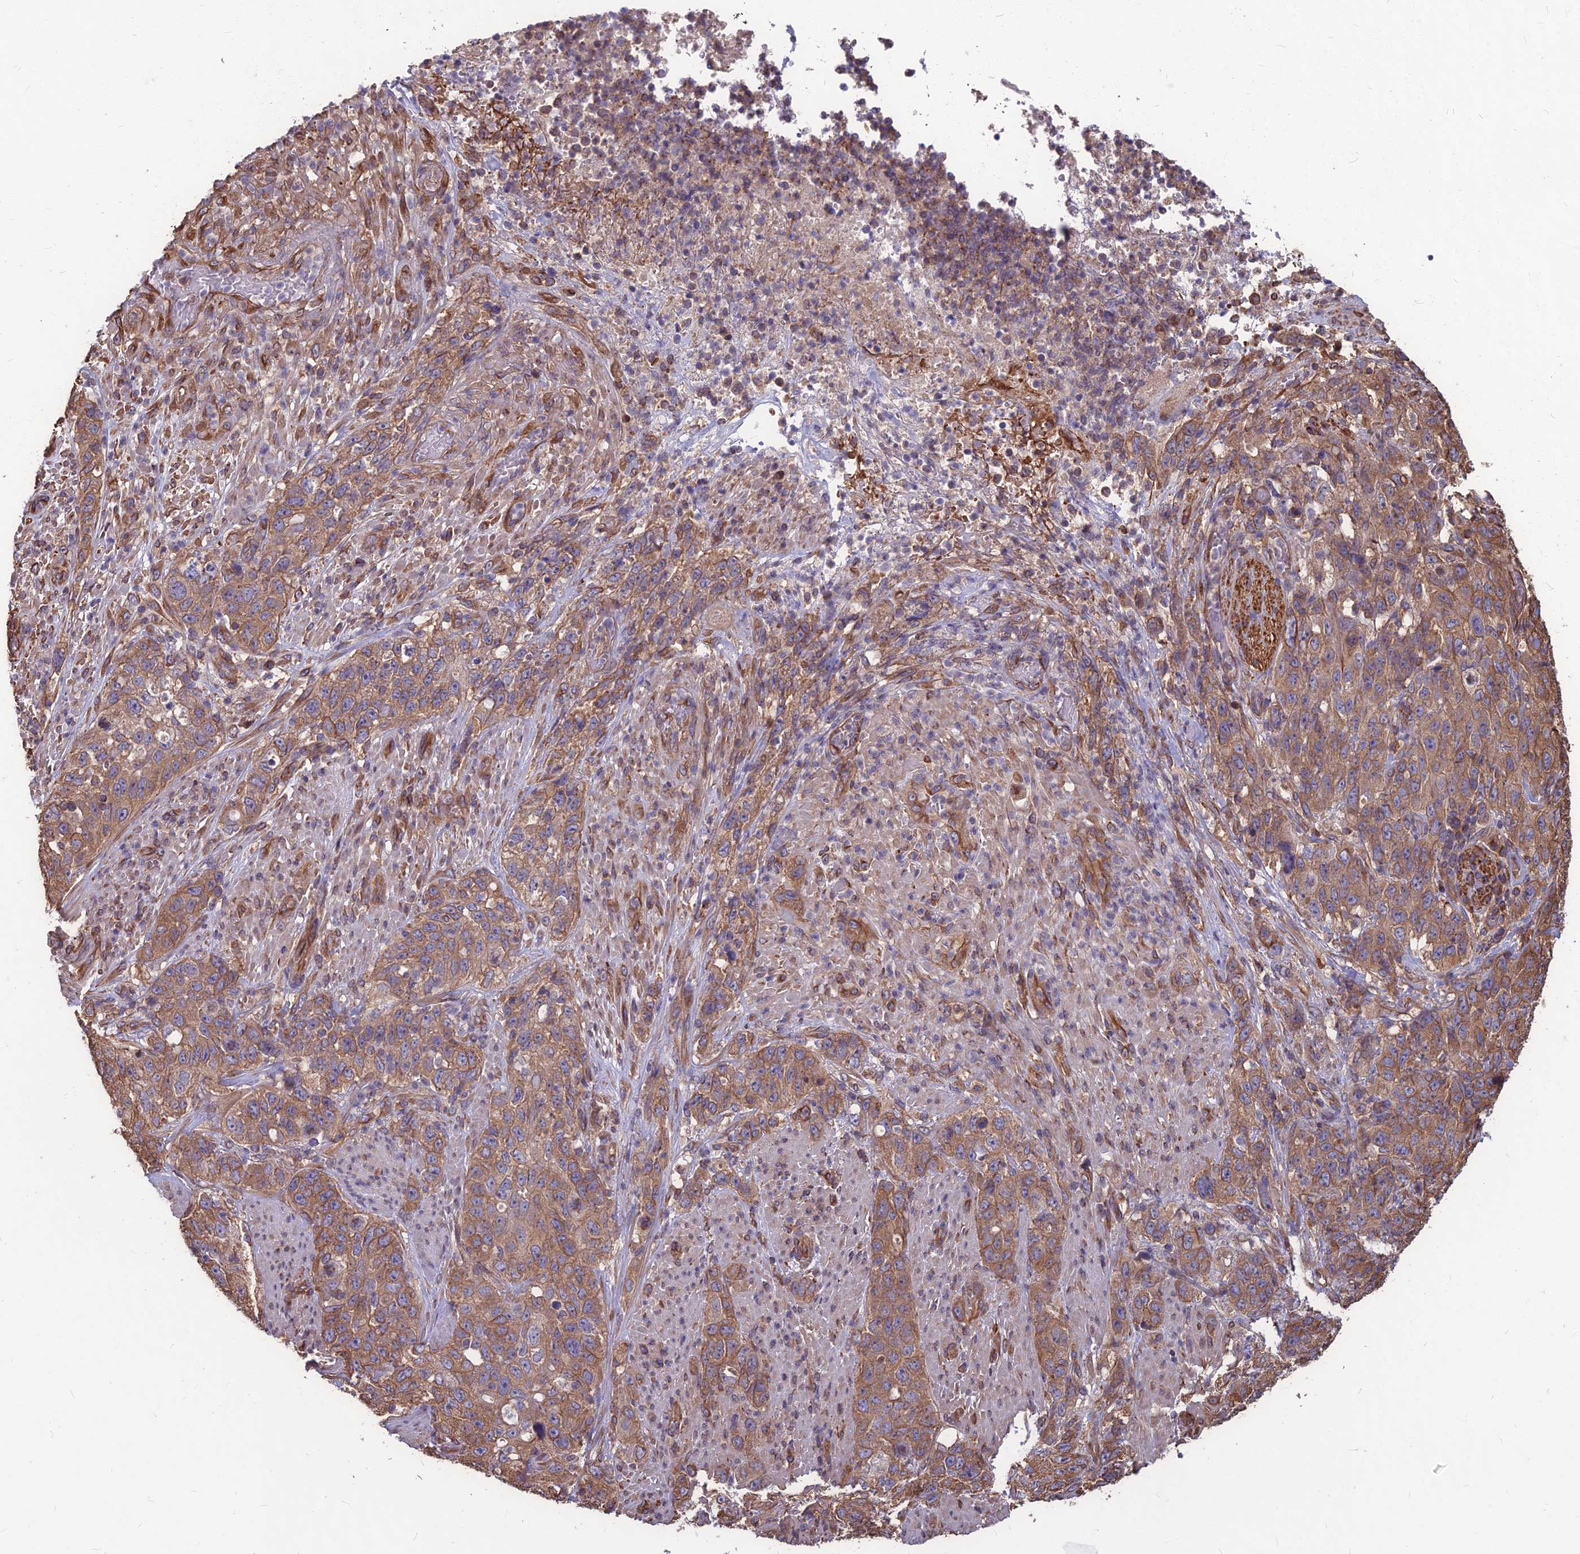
{"staining": {"intensity": "moderate", "quantity": ">75%", "location": "cytoplasmic/membranous"}, "tissue": "stomach cancer", "cell_type": "Tumor cells", "image_type": "cancer", "snomed": [{"axis": "morphology", "description": "Adenocarcinoma, NOS"}, {"axis": "topography", "description": "Stomach"}], "caption": "DAB (3,3'-diaminobenzidine) immunohistochemical staining of stomach cancer (adenocarcinoma) displays moderate cytoplasmic/membranous protein expression in about >75% of tumor cells. Nuclei are stained in blue.", "gene": "LSM6", "patient": {"sex": "male", "age": 48}}